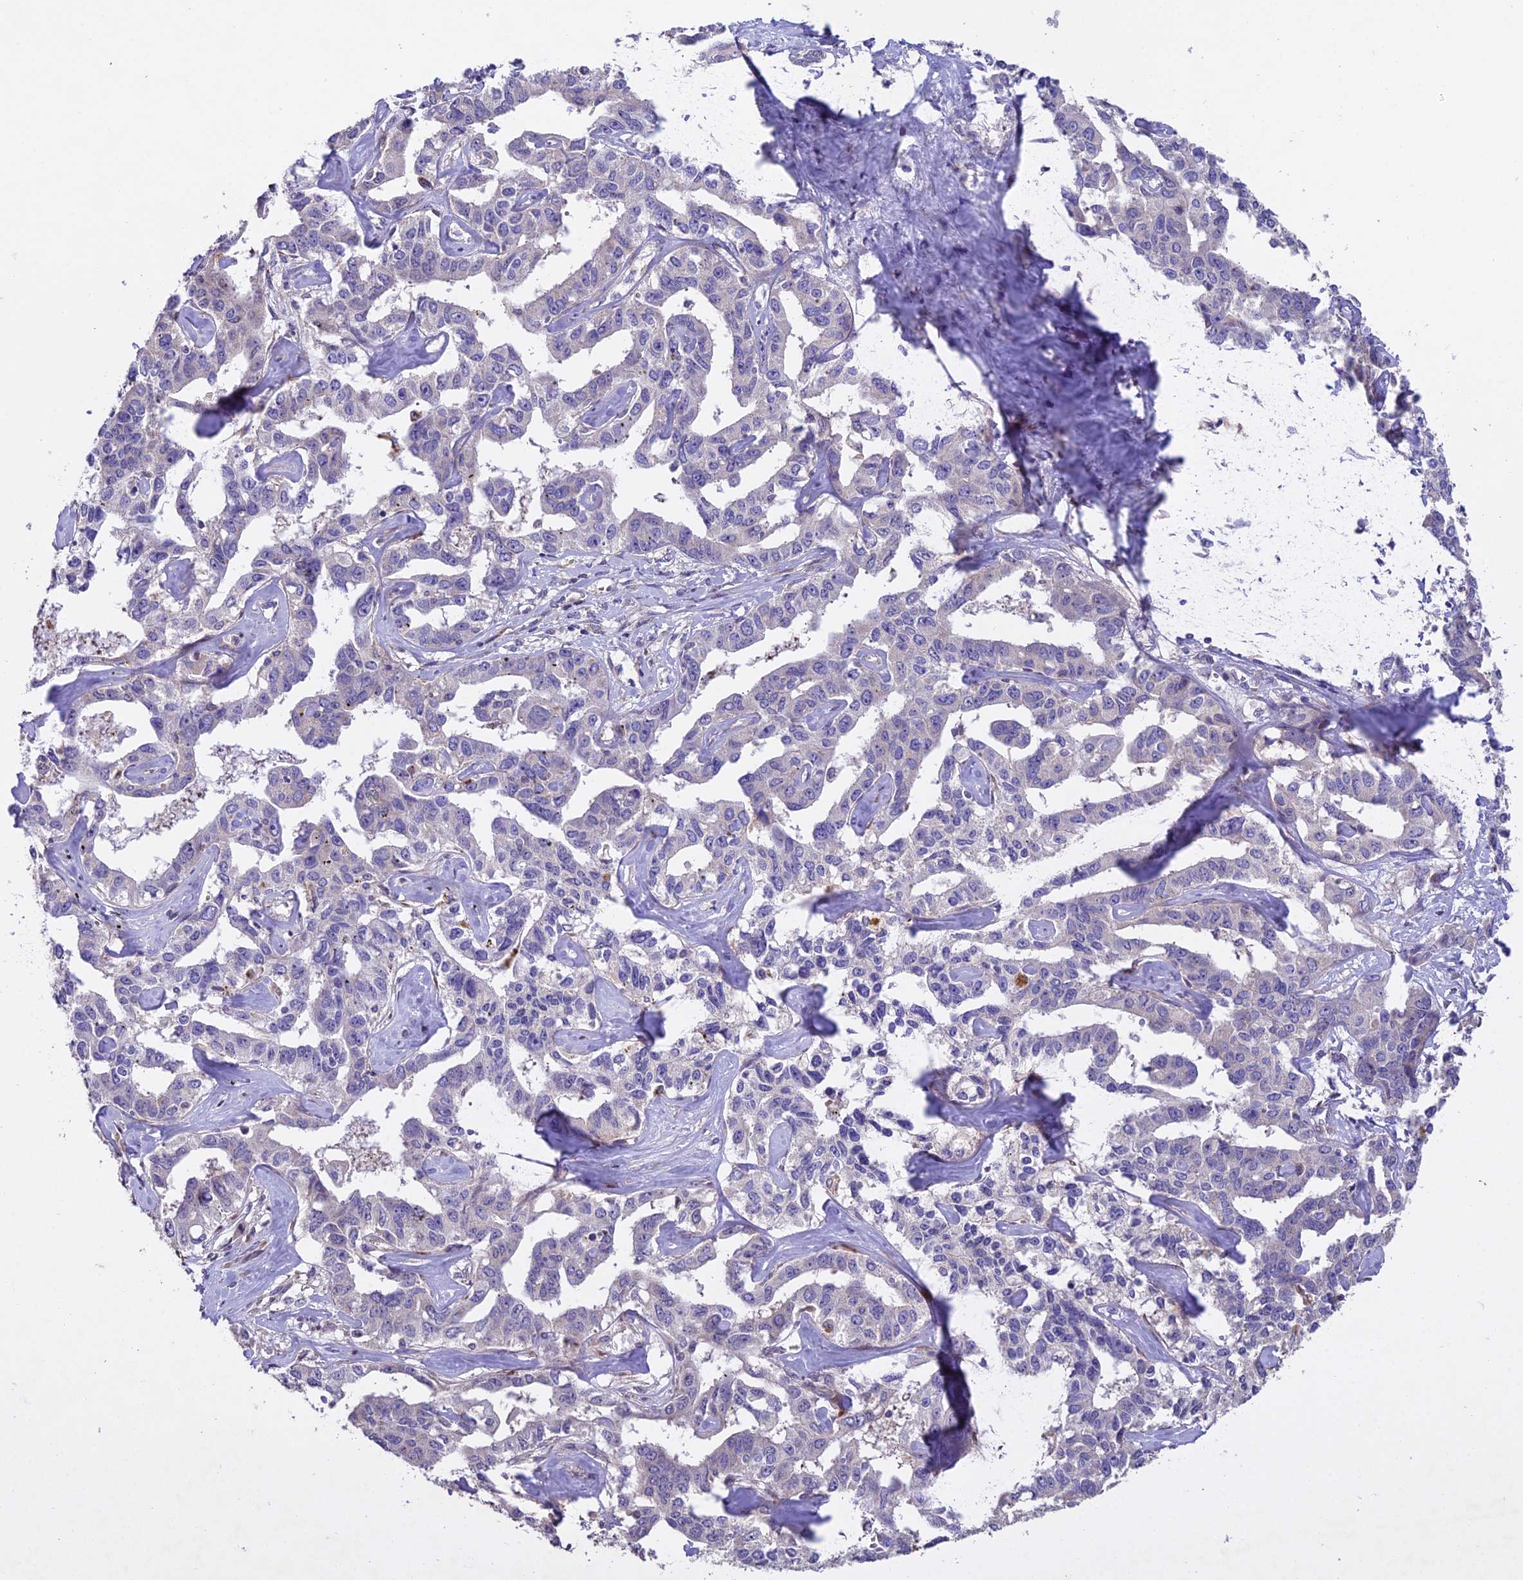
{"staining": {"intensity": "negative", "quantity": "none", "location": "none"}, "tissue": "liver cancer", "cell_type": "Tumor cells", "image_type": "cancer", "snomed": [{"axis": "morphology", "description": "Cholangiocarcinoma"}, {"axis": "topography", "description": "Liver"}], "caption": "This is a photomicrograph of immunohistochemistry (IHC) staining of liver cancer, which shows no expression in tumor cells. Brightfield microscopy of immunohistochemistry (IHC) stained with DAB (3,3'-diaminobenzidine) (brown) and hematoxylin (blue), captured at high magnification.", "gene": "CENPL", "patient": {"sex": "male", "age": 59}}